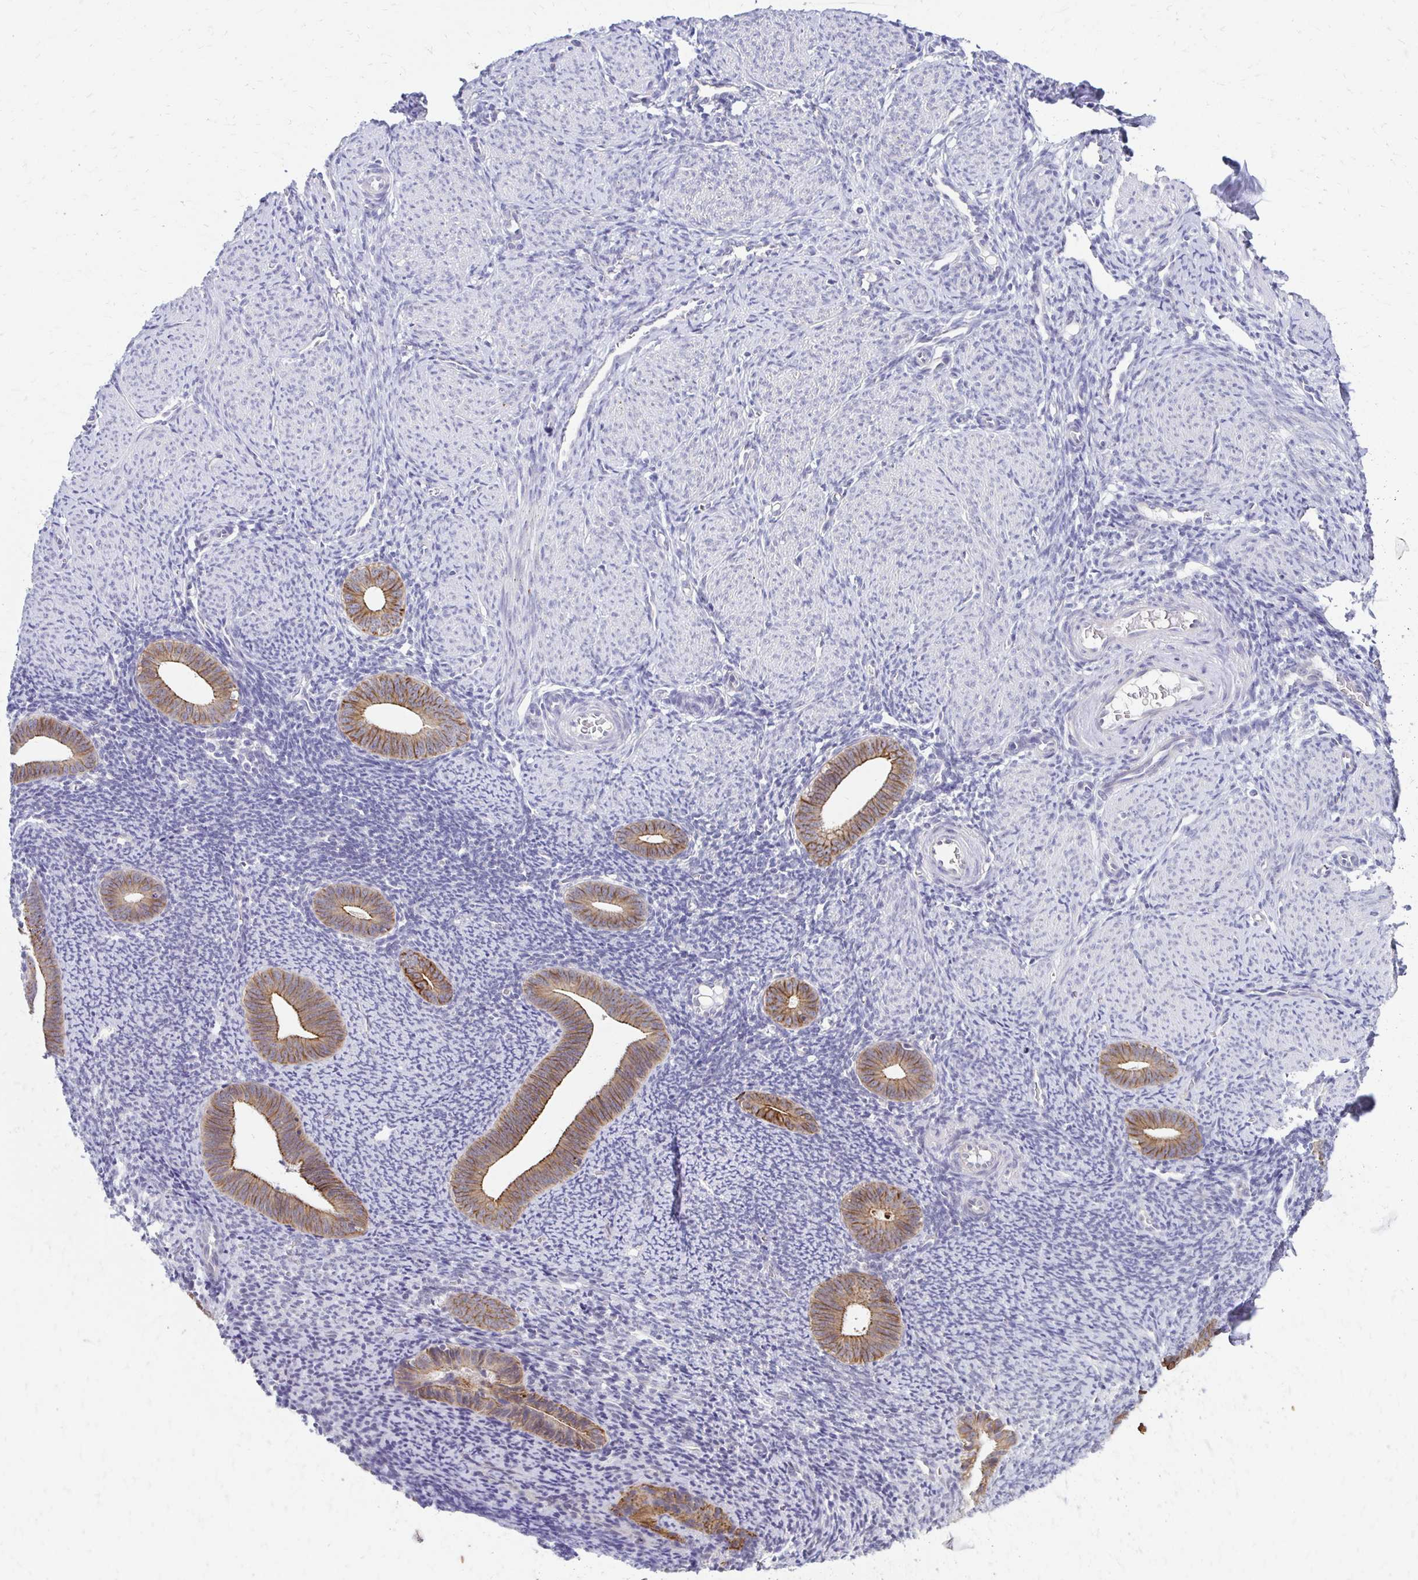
{"staining": {"intensity": "negative", "quantity": "none", "location": "none"}, "tissue": "endometrium", "cell_type": "Cells in endometrial stroma", "image_type": "normal", "snomed": [{"axis": "morphology", "description": "Normal tissue, NOS"}, {"axis": "topography", "description": "Endometrium"}], "caption": "An immunohistochemistry (IHC) micrograph of unremarkable endometrium is shown. There is no staining in cells in endometrial stroma of endometrium.", "gene": "C1QTNF2", "patient": {"sex": "female", "age": 39}}